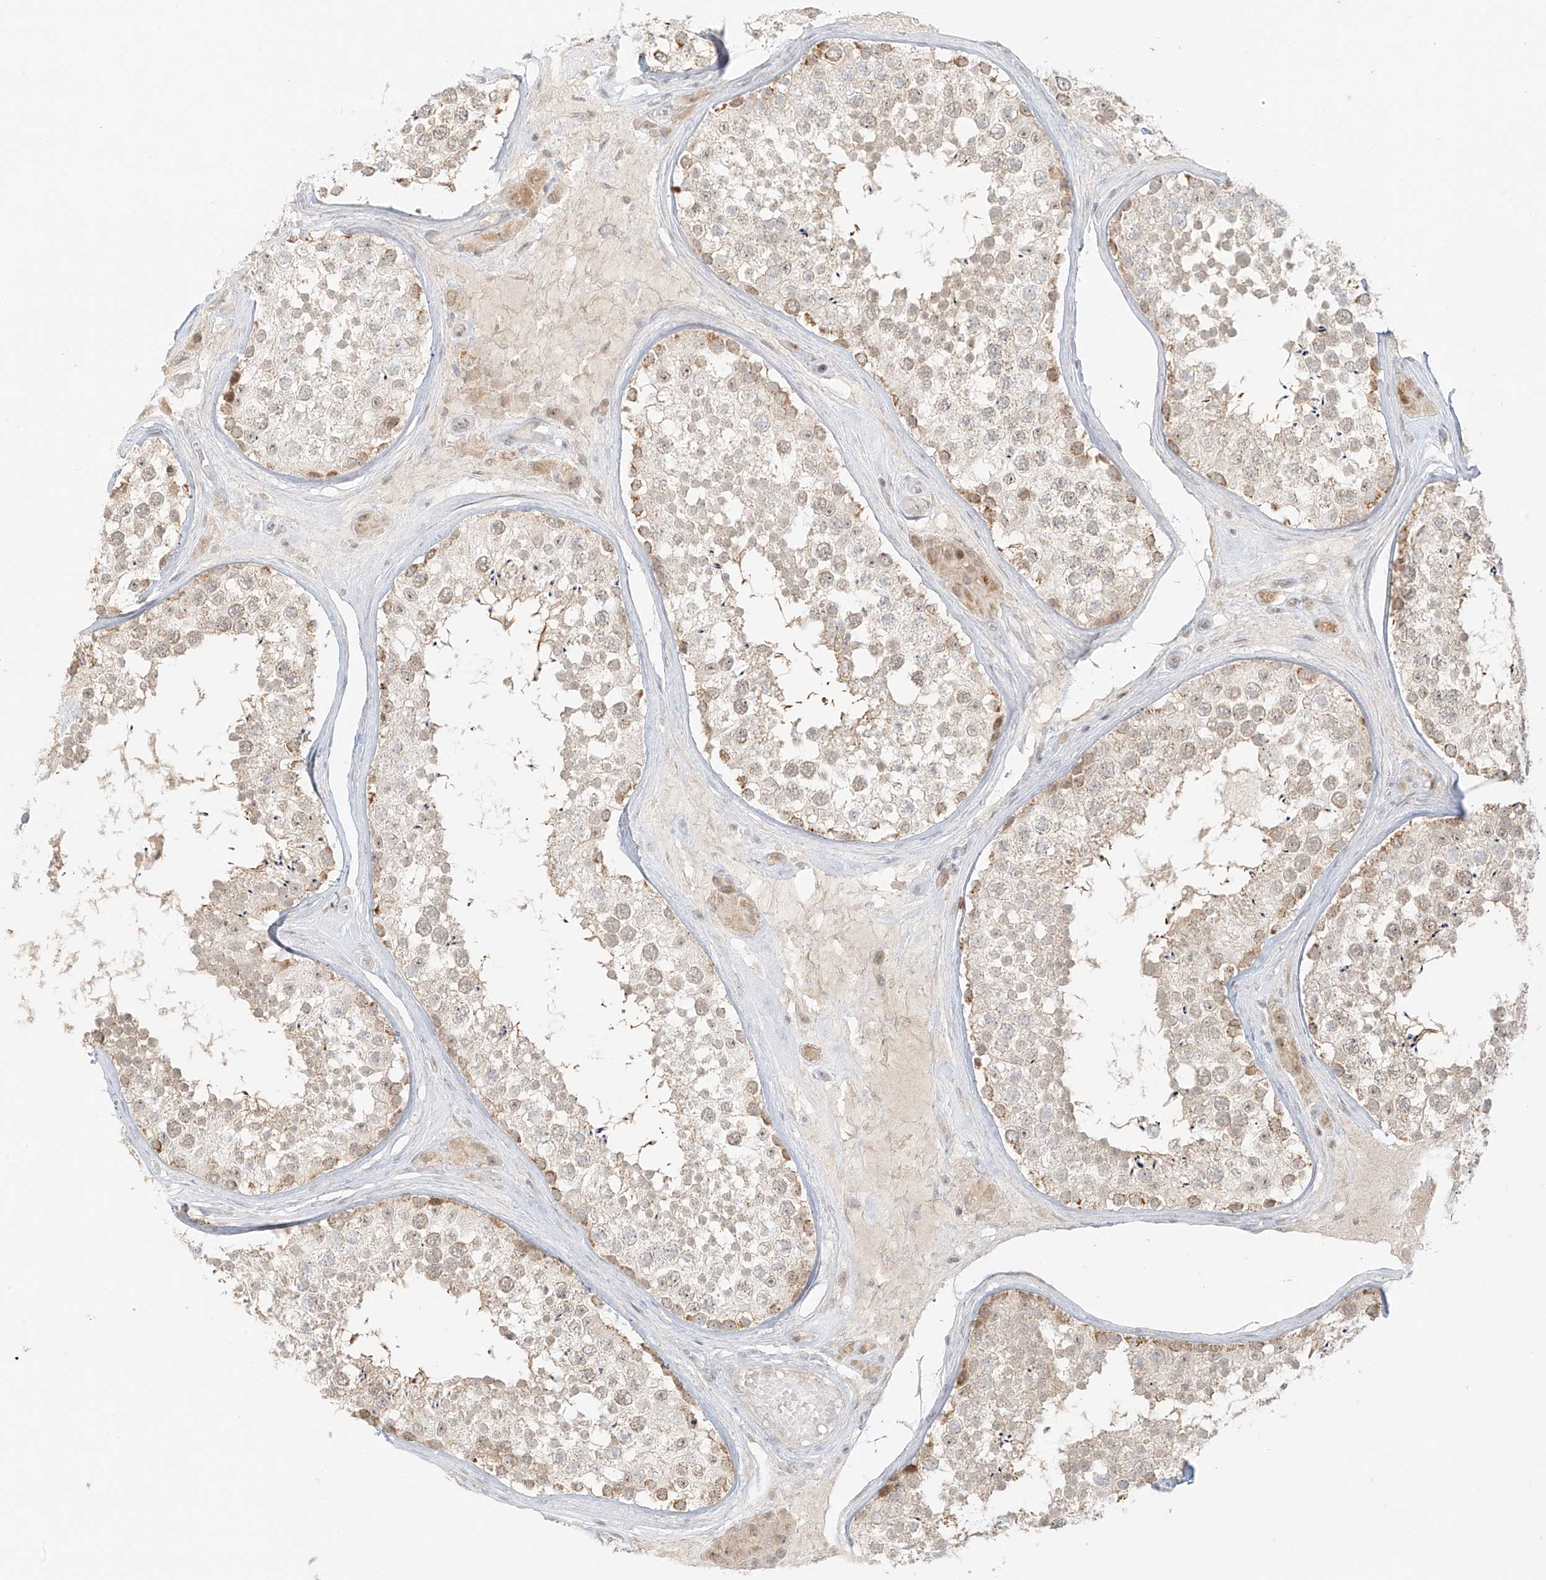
{"staining": {"intensity": "moderate", "quantity": "<25%", "location": "cytoplasmic/membranous"}, "tissue": "testis", "cell_type": "Cells in seminiferous ducts", "image_type": "normal", "snomed": [{"axis": "morphology", "description": "Normal tissue, NOS"}, {"axis": "topography", "description": "Testis"}], "caption": "IHC photomicrograph of benign testis: human testis stained using immunohistochemistry (IHC) exhibits low levels of moderate protein expression localized specifically in the cytoplasmic/membranous of cells in seminiferous ducts, appearing as a cytoplasmic/membranous brown color.", "gene": "MIPEP", "patient": {"sex": "male", "age": 46}}